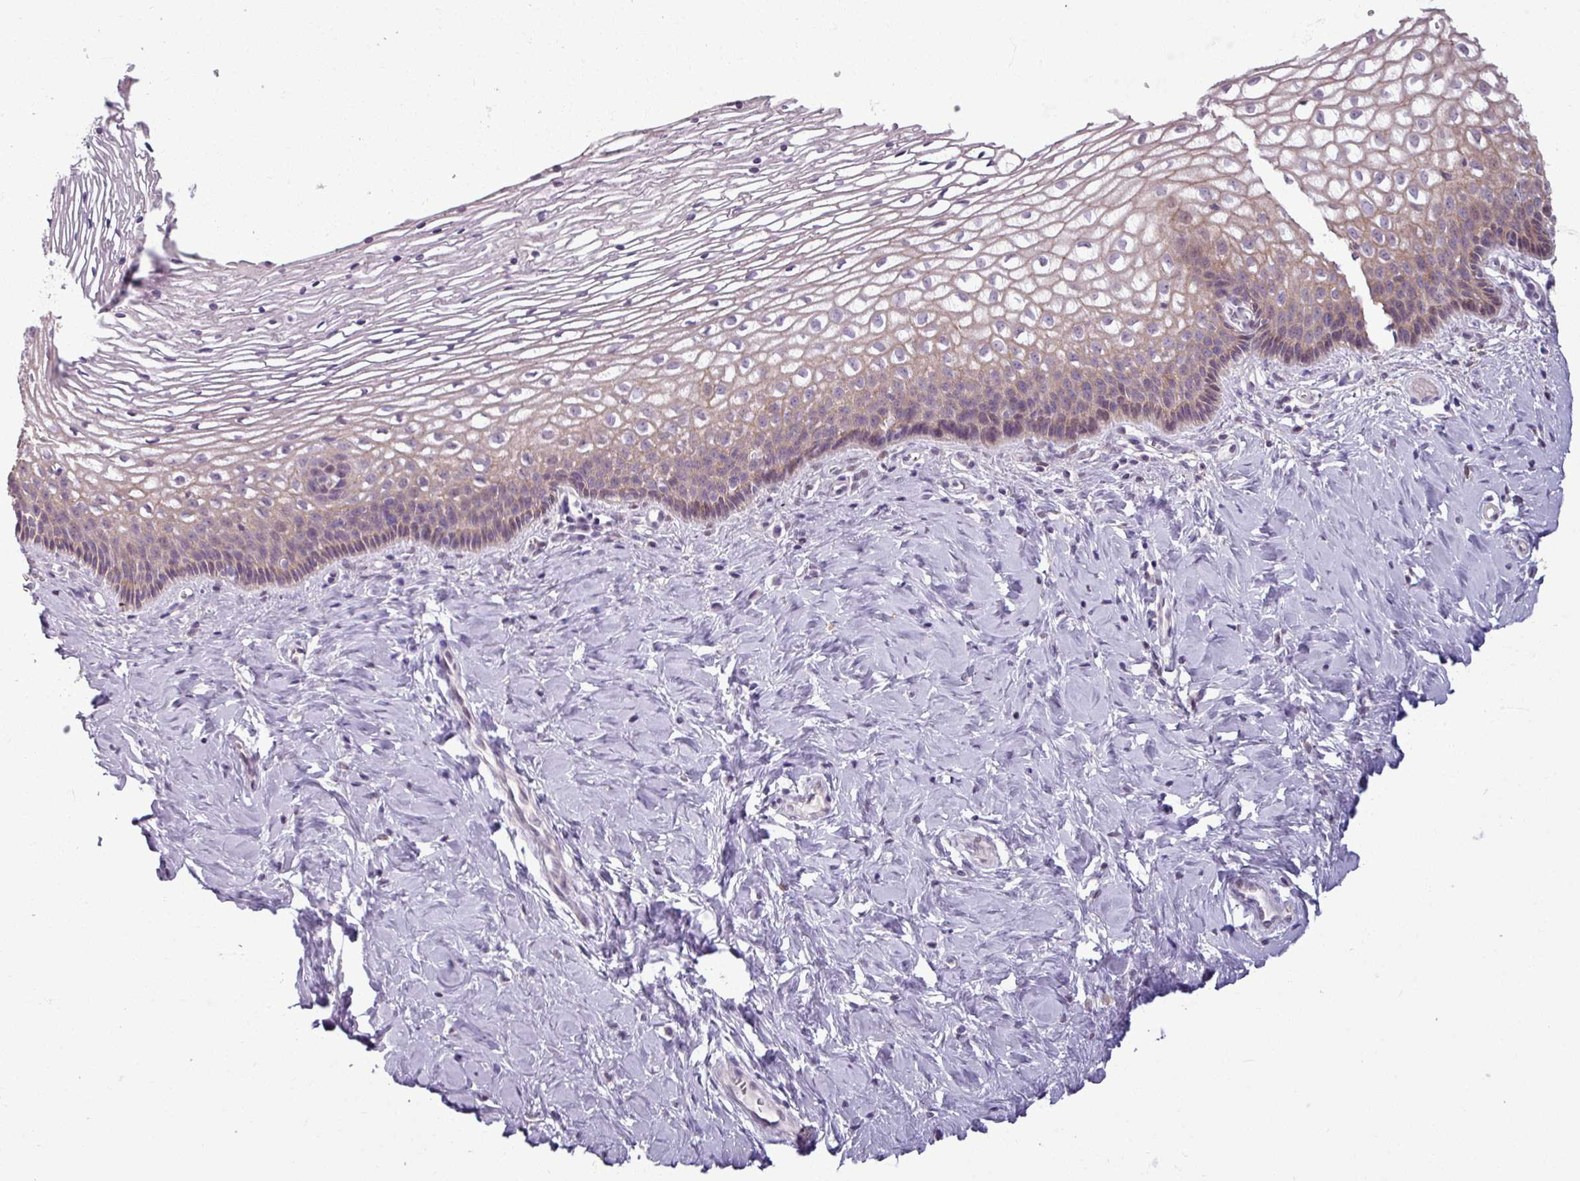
{"staining": {"intensity": "weak", "quantity": "25%-75%", "location": "cytoplasmic/membranous"}, "tissue": "cervix", "cell_type": "Glandular cells", "image_type": "normal", "snomed": [{"axis": "morphology", "description": "Normal tissue, NOS"}, {"axis": "topography", "description": "Cervix"}], "caption": "Brown immunohistochemical staining in benign human cervix demonstrates weak cytoplasmic/membranous staining in approximately 25%-75% of glandular cells. Using DAB (brown) and hematoxylin (blue) stains, captured at high magnification using brightfield microscopy.", "gene": "PNMA6A", "patient": {"sex": "female", "age": 36}}